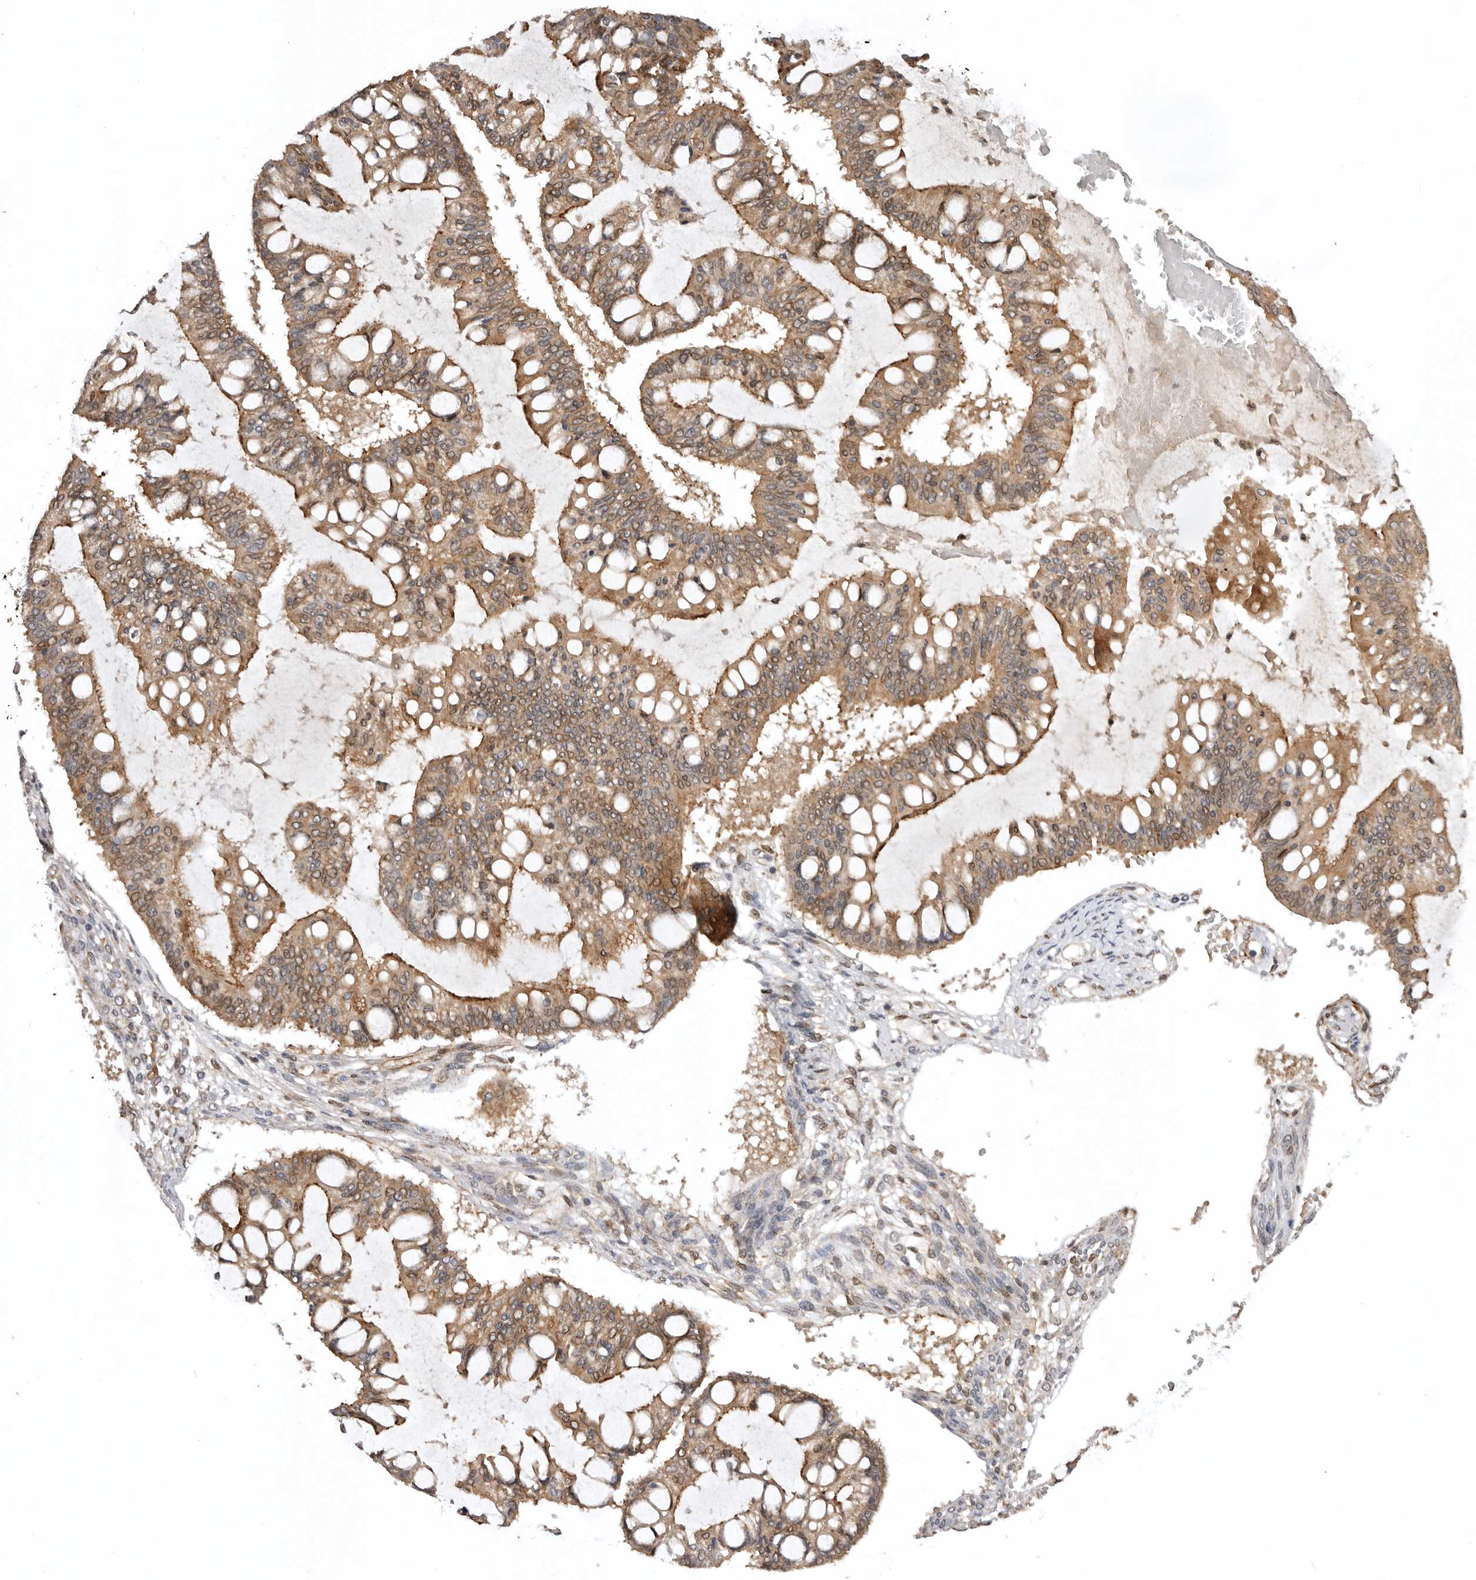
{"staining": {"intensity": "moderate", "quantity": ">75%", "location": "cytoplasmic/membranous,nuclear"}, "tissue": "ovarian cancer", "cell_type": "Tumor cells", "image_type": "cancer", "snomed": [{"axis": "morphology", "description": "Cystadenocarcinoma, mucinous, NOS"}, {"axis": "topography", "description": "Ovary"}], "caption": "Tumor cells show moderate cytoplasmic/membranous and nuclear staining in about >75% of cells in ovarian cancer (mucinous cystadenocarcinoma).", "gene": "TARS2", "patient": {"sex": "female", "age": 73}}